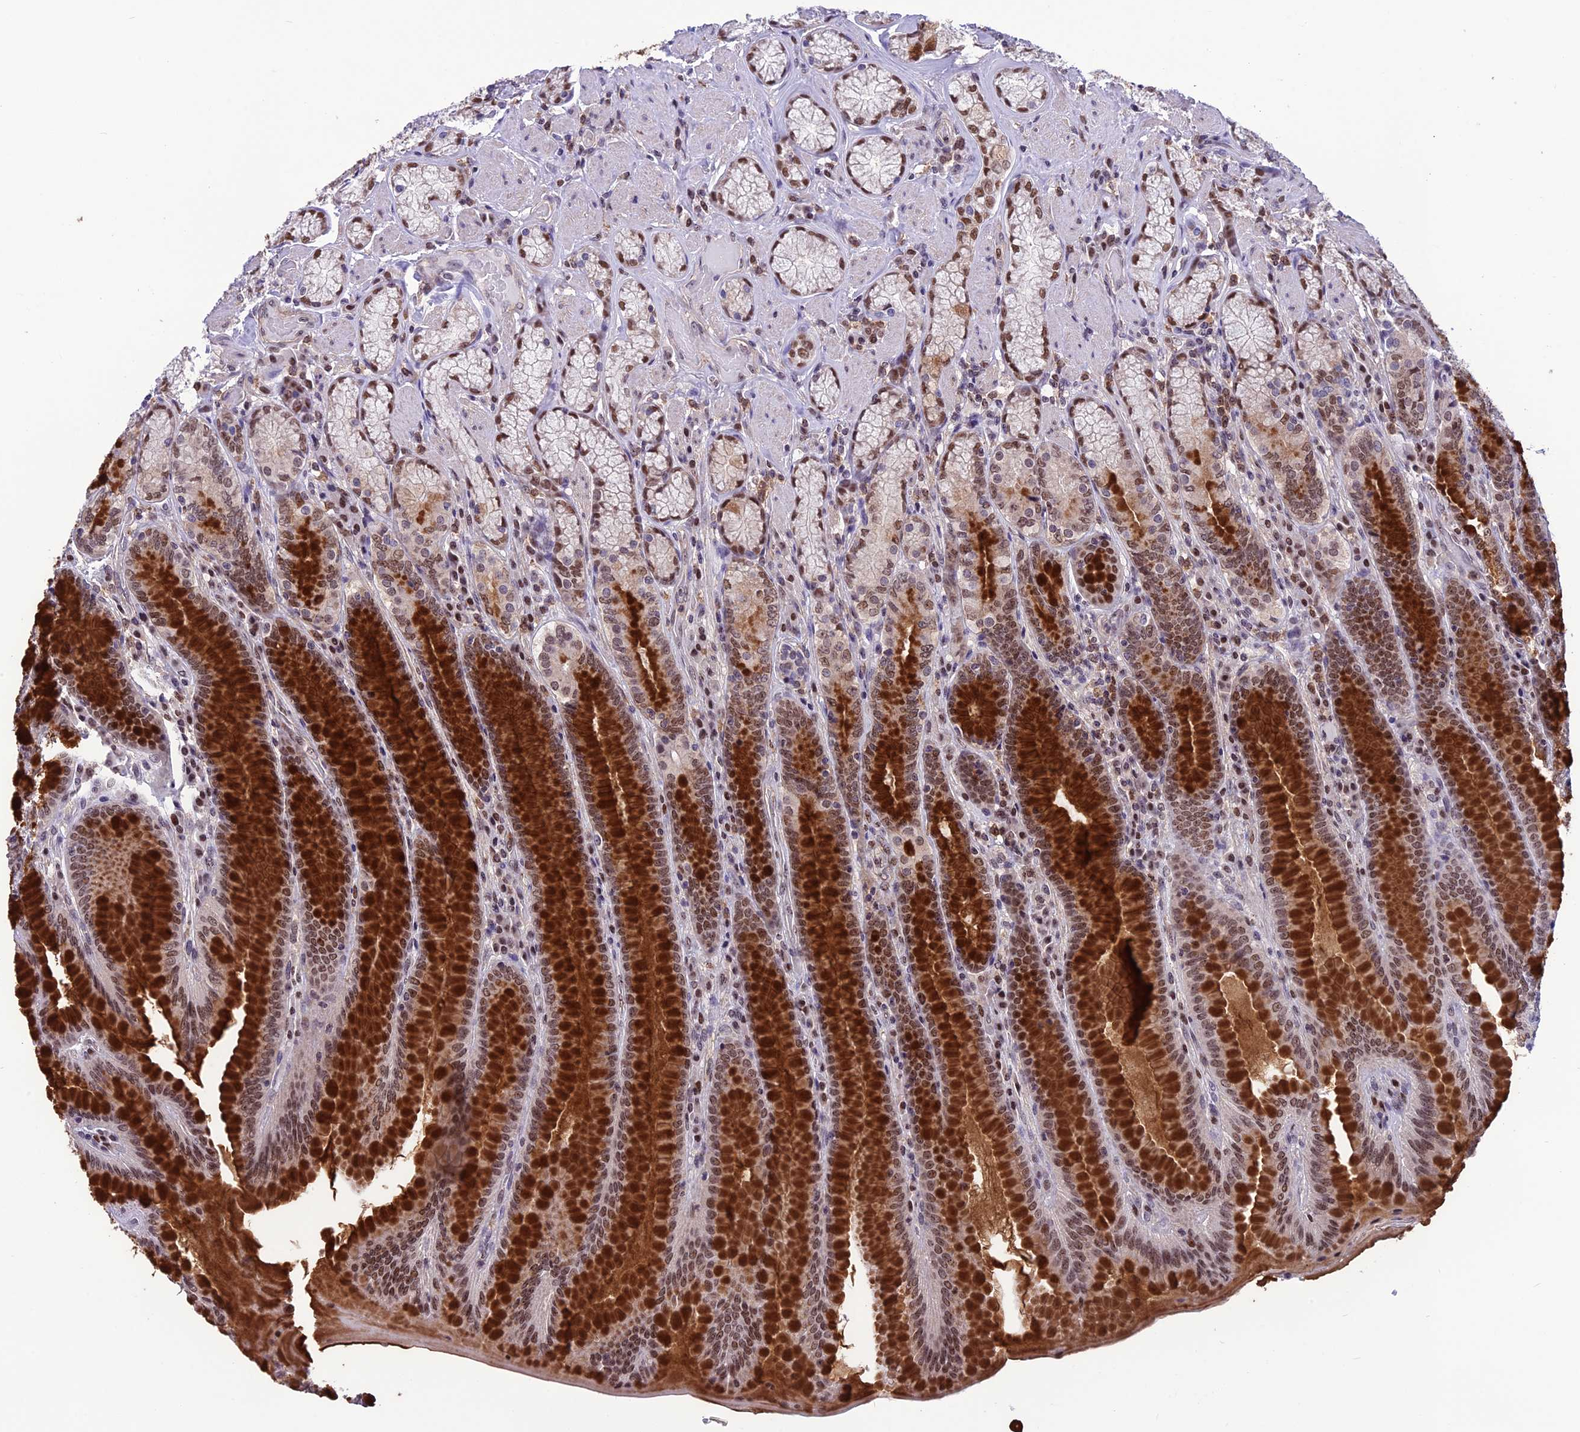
{"staining": {"intensity": "strong", "quantity": "25%-75%", "location": "cytoplasmic/membranous,nuclear"}, "tissue": "stomach", "cell_type": "Glandular cells", "image_type": "normal", "snomed": [{"axis": "morphology", "description": "Normal tissue, NOS"}, {"axis": "topography", "description": "Stomach, upper"}, {"axis": "topography", "description": "Stomach, lower"}], "caption": "Glandular cells reveal strong cytoplasmic/membranous,nuclear staining in about 25%-75% of cells in normal stomach.", "gene": "MIS12", "patient": {"sex": "female", "age": 76}}